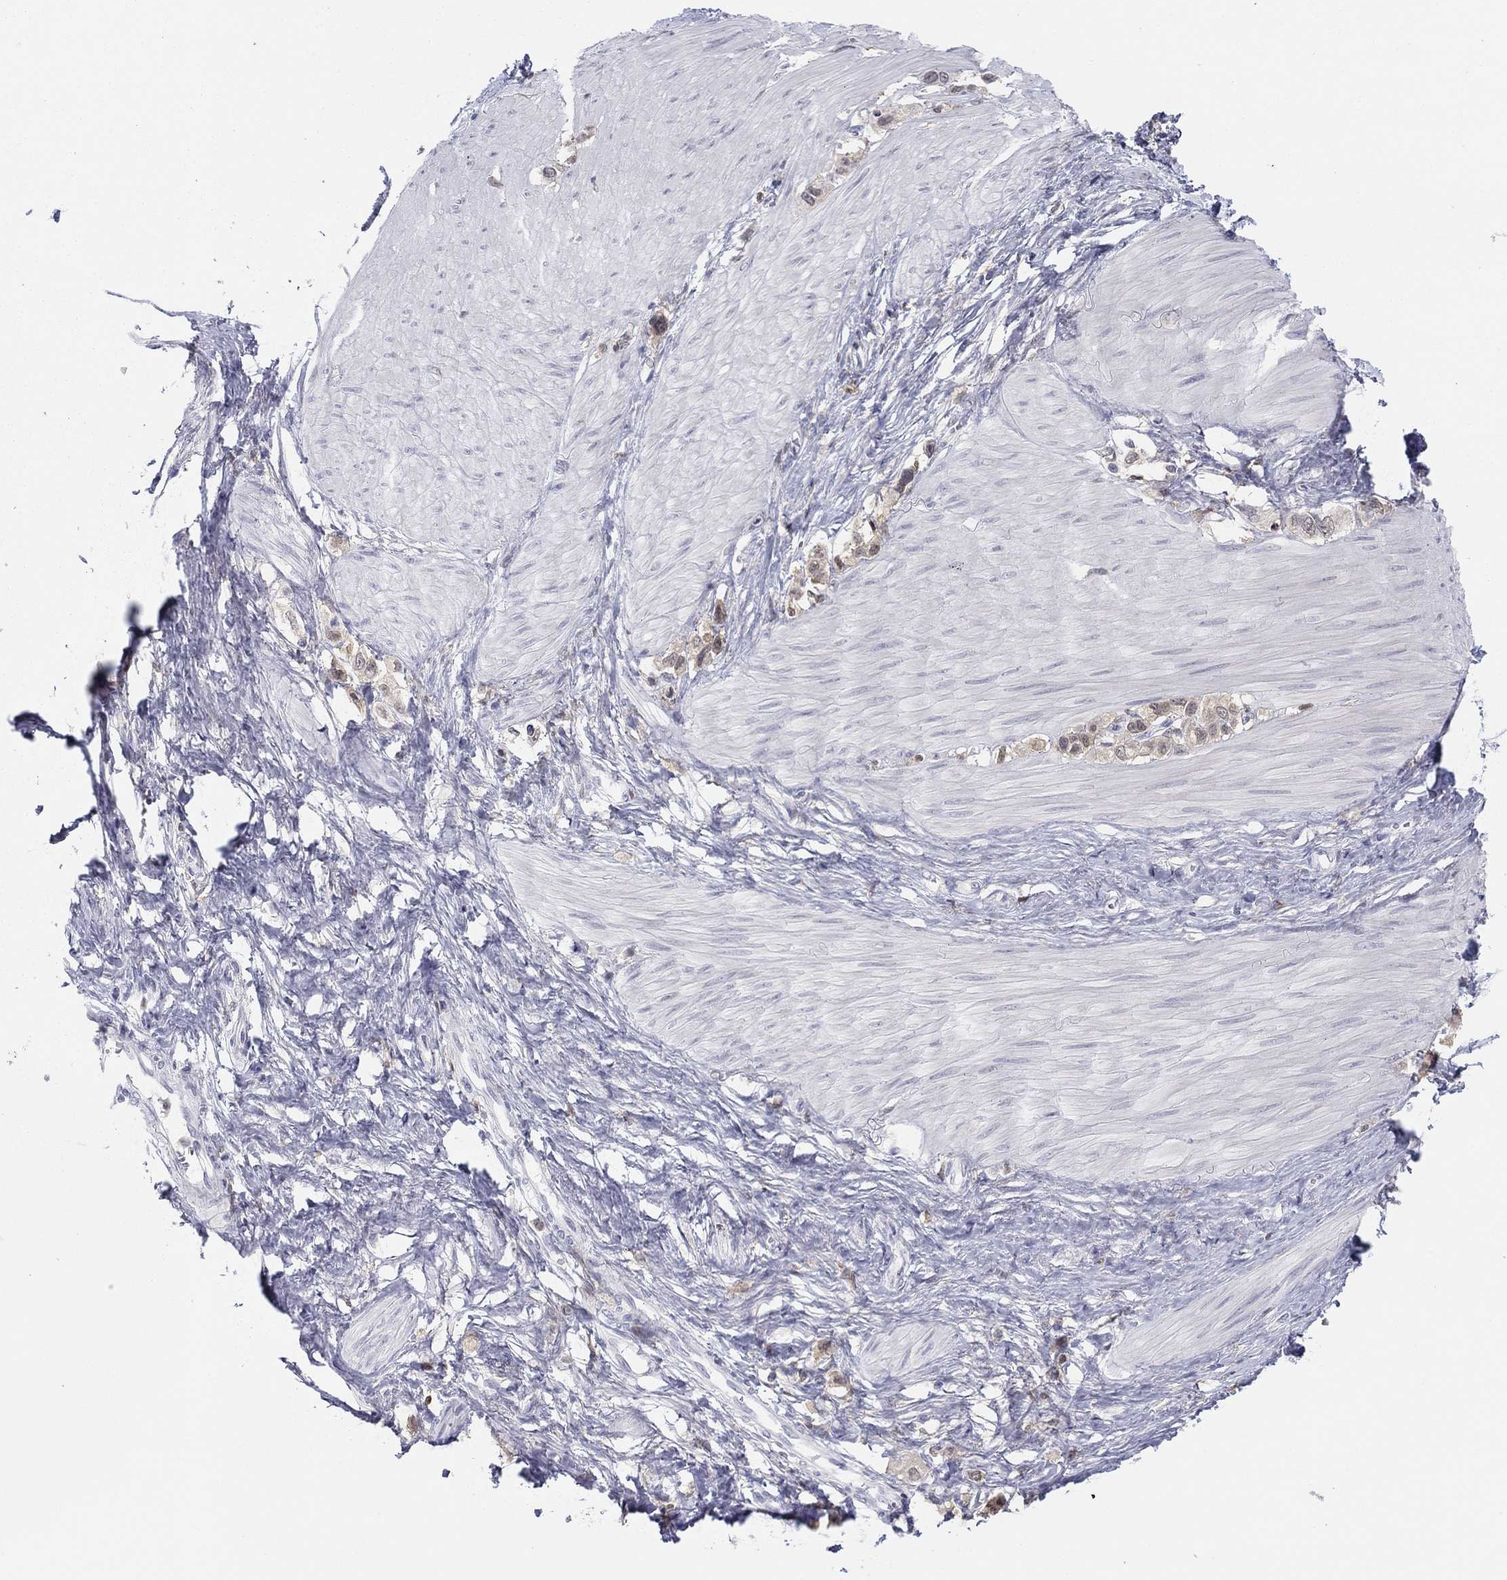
{"staining": {"intensity": "weak", "quantity": "25%-75%", "location": "cytoplasmic/membranous"}, "tissue": "stomach cancer", "cell_type": "Tumor cells", "image_type": "cancer", "snomed": [{"axis": "morphology", "description": "Normal tissue, NOS"}, {"axis": "morphology", "description": "Adenocarcinoma, NOS"}, {"axis": "morphology", "description": "Adenocarcinoma, High grade"}, {"axis": "topography", "description": "Stomach, upper"}, {"axis": "topography", "description": "Stomach"}], "caption": "Tumor cells reveal weak cytoplasmic/membranous positivity in about 25%-75% of cells in adenocarcinoma (high-grade) (stomach).", "gene": "PDXK", "patient": {"sex": "female", "age": 65}}